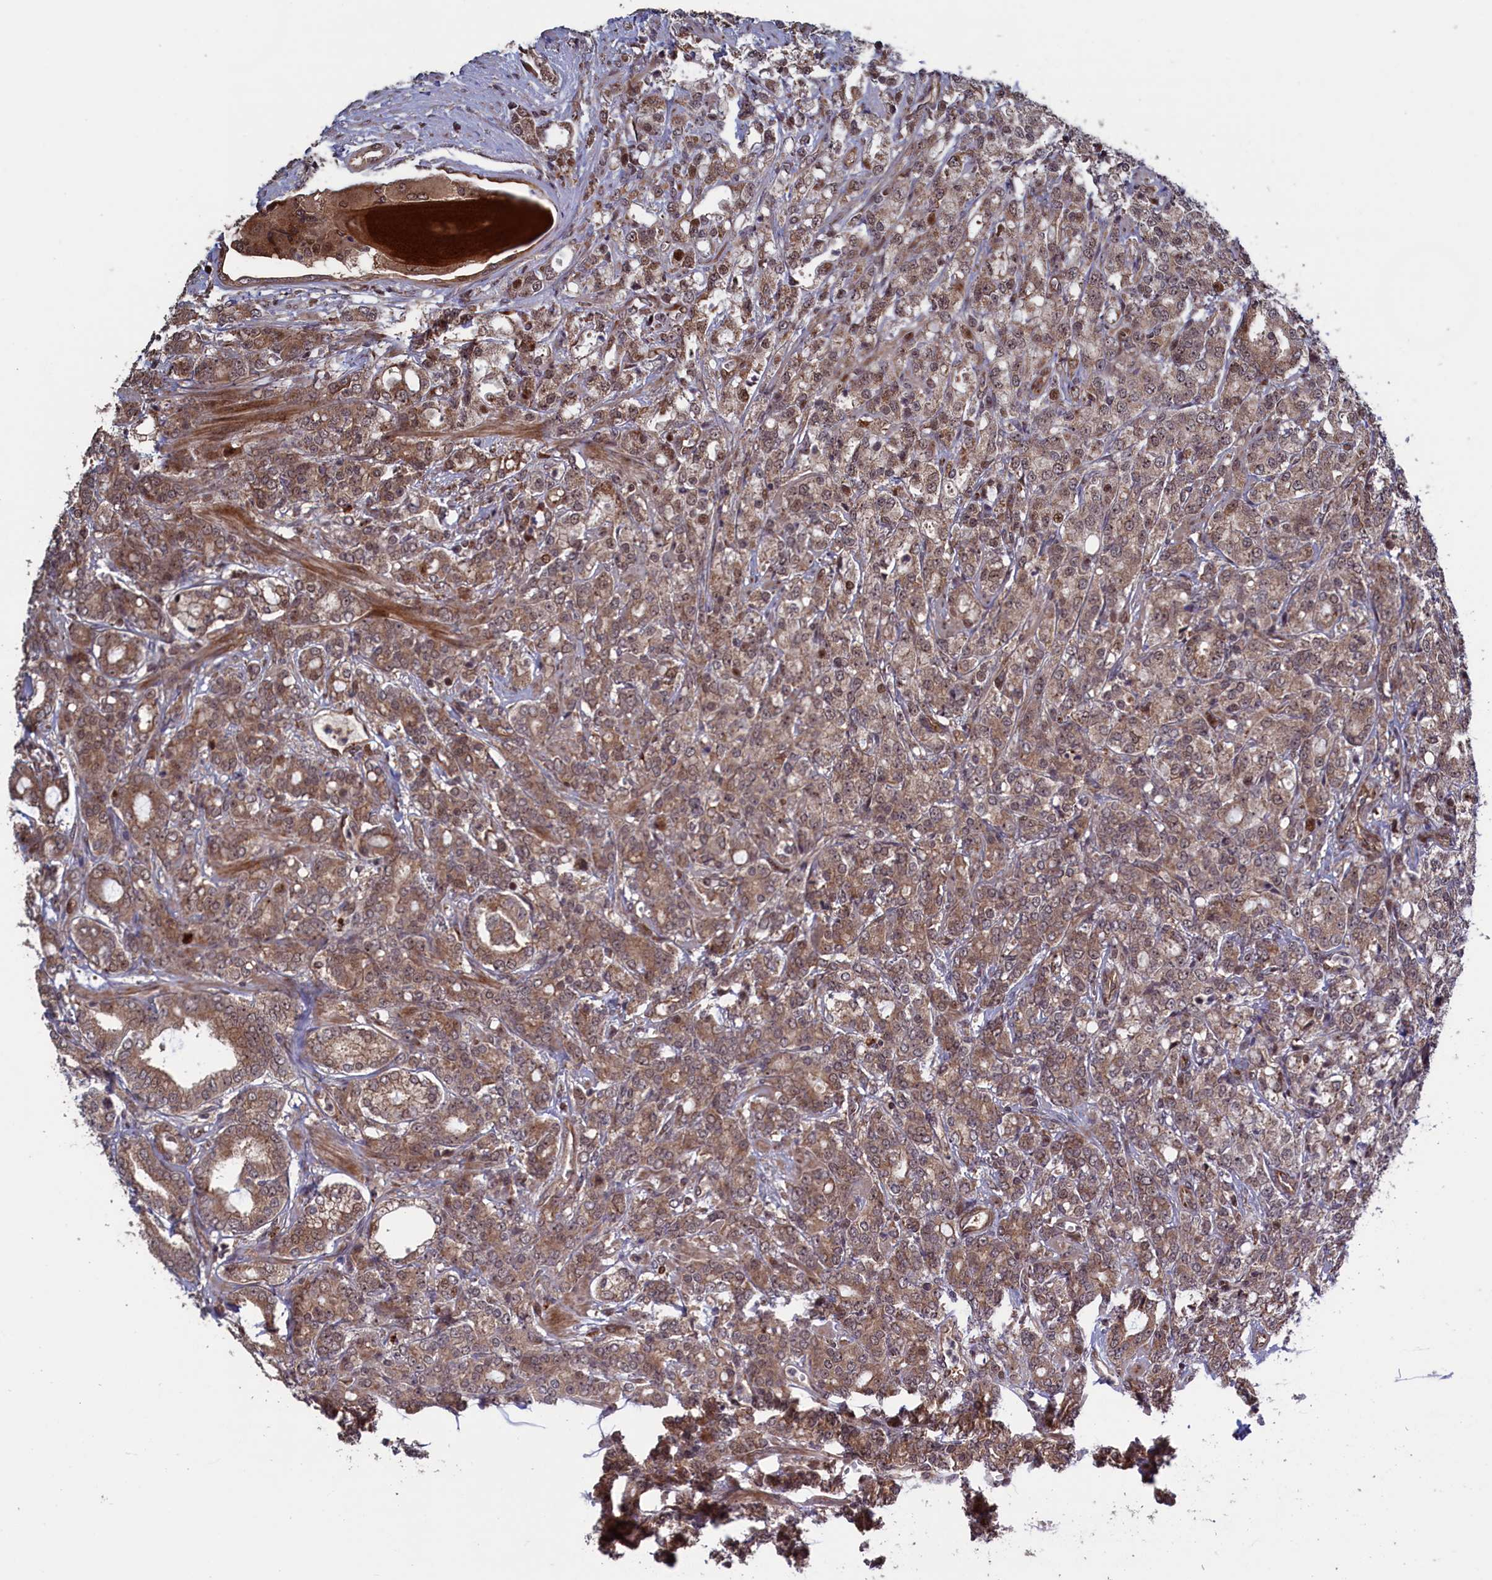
{"staining": {"intensity": "moderate", "quantity": ">75%", "location": "cytoplasmic/membranous"}, "tissue": "prostate cancer", "cell_type": "Tumor cells", "image_type": "cancer", "snomed": [{"axis": "morphology", "description": "Adenocarcinoma, High grade"}, {"axis": "topography", "description": "Prostate"}], "caption": "This photomicrograph reveals IHC staining of human prostate high-grade adenocarcinoma, with medium moderate cytoplasmic/membranous staining in approximately >75% of tumor cells.", "gene": "LSG1", "patient": {"sex": "male", "age": 62}}